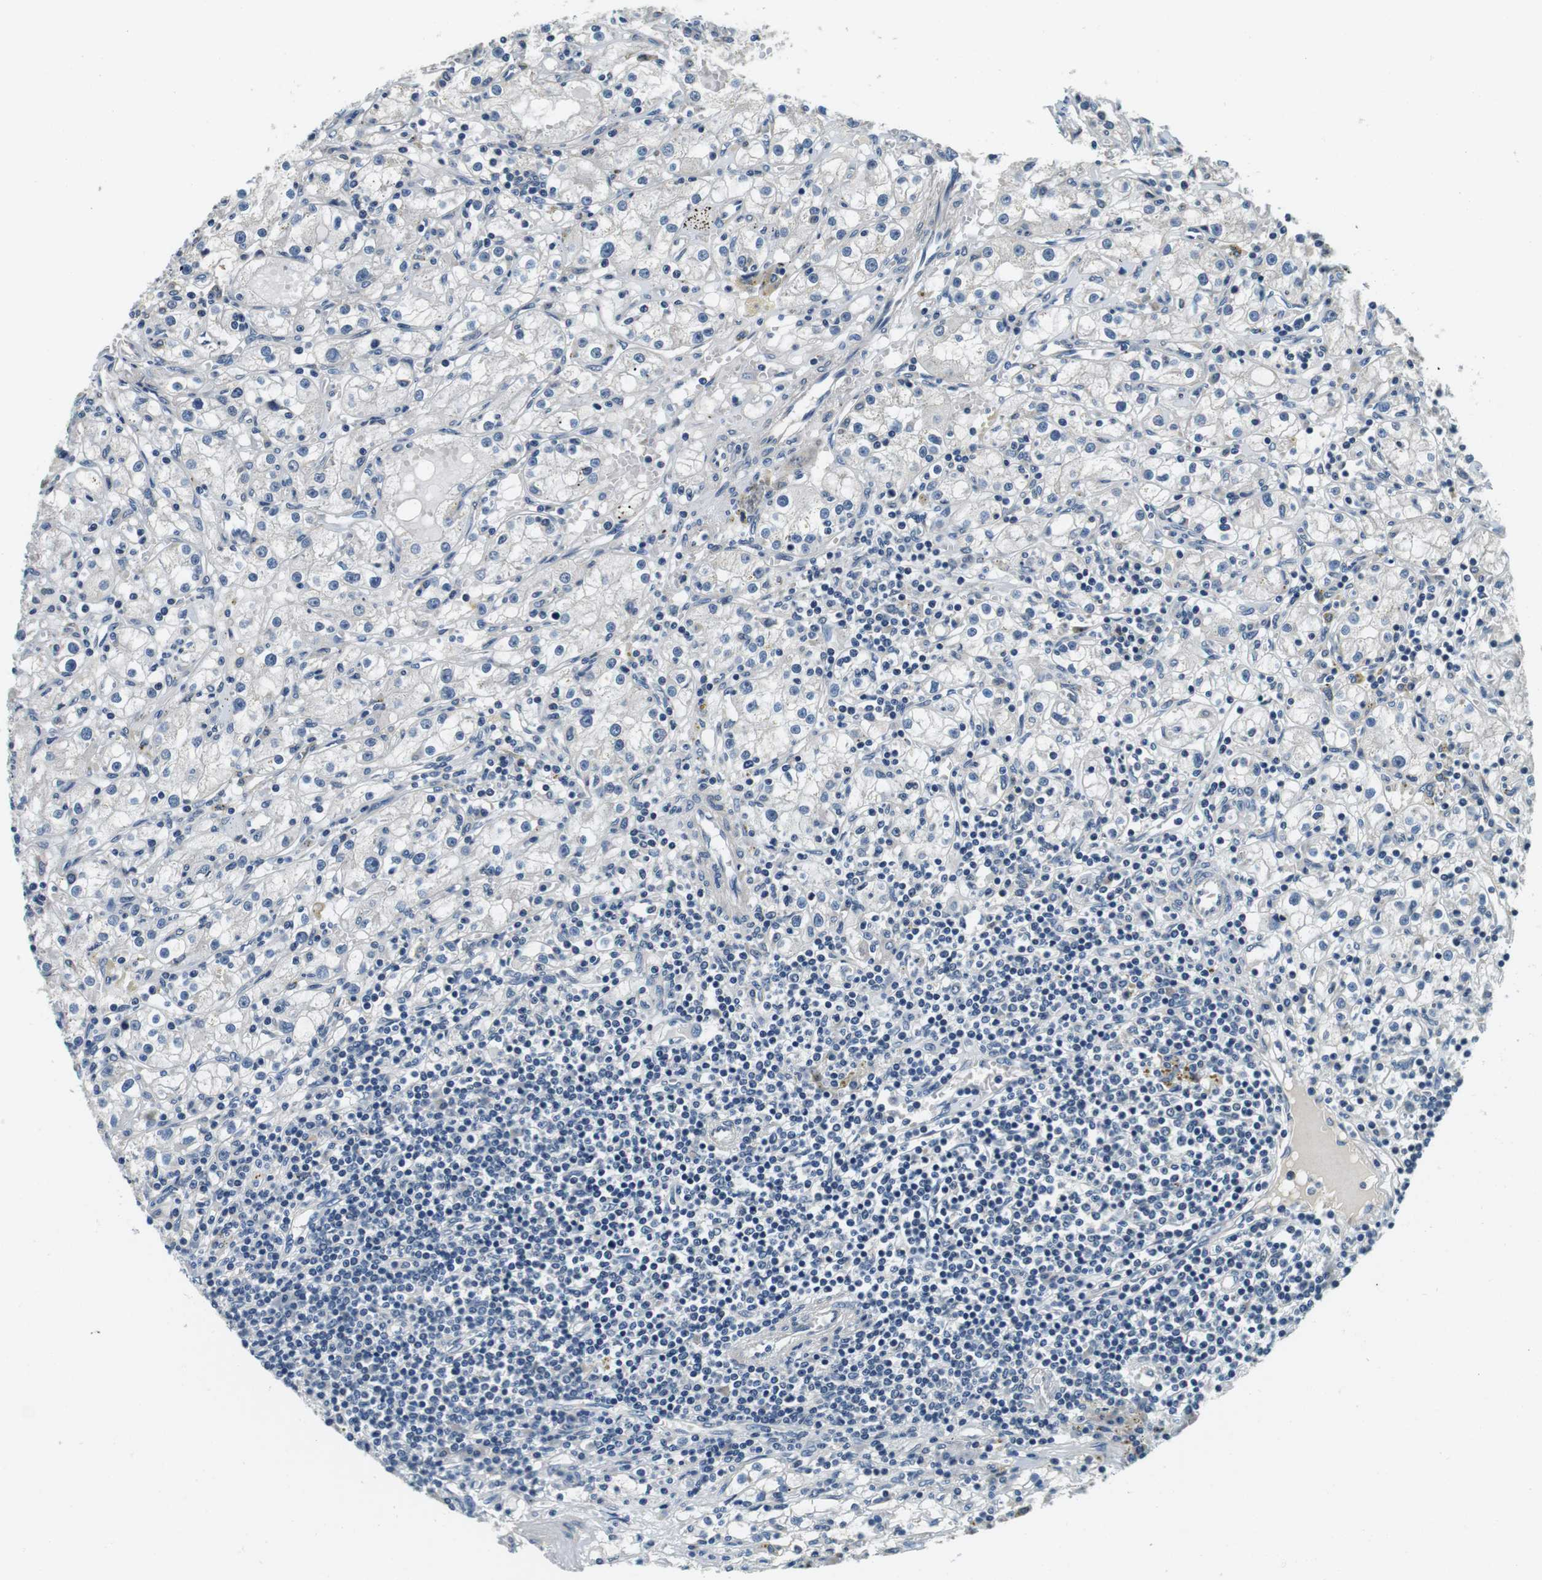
{"staining": {"intensity": "negative", "quantity": "none", "location": "none"}, "tissue": "renal cancer", "cell_type": "Tumor cells", "image_type": "cancer", "snomed": [{"axis": "morphology", "description": "Adenocarcinoma, NOS"}, {"axis": "topography", "description": "Kidney"}], "caption": "IHC of human renal cancer (adenocarcinoma) reveals no positivity in tumor cells.", "gene": "DTNA", "patient": {"sex": "male", "age": 56}}